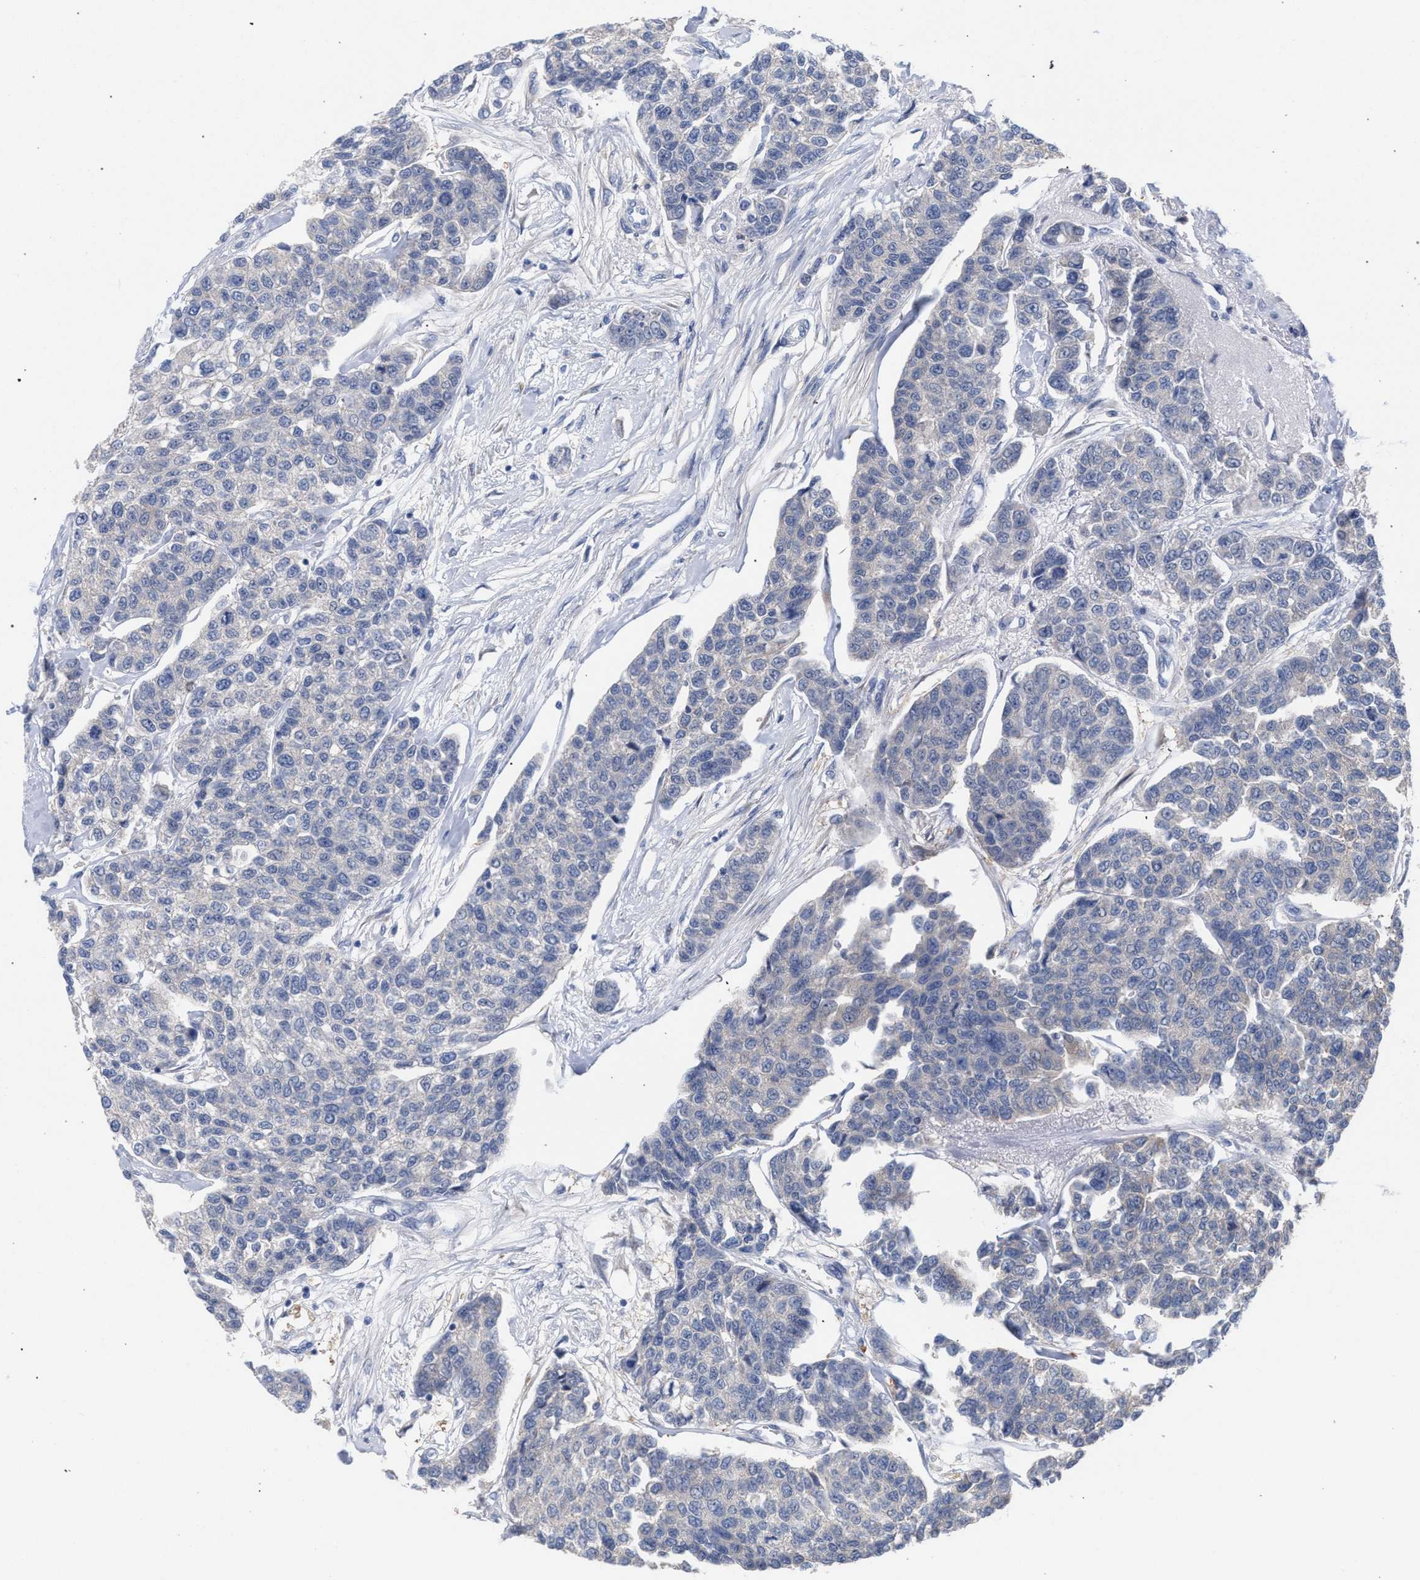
{"staining": {"intensity": "weak", "quantity": "<25%", "location": "cytoplasmic/membranous"}, "tissue": "breast cancer", "cell_type": "Tumor cells", "image_type": "cancer", "snomed": [{"axis": "morphology", "description": "Duct carcinoma"}, {"axis": "topography", "description": "Breast"}], "caption": "Immunohistochemistry (IHC) image of infiltrating ductal carcinoma (breast) stained for a protein (brown), which reveals no expression in tumor cells. Nuclei are stained in blue.", "gene": "FHOD3", "patient": {"sex": "female", "age": 51}}